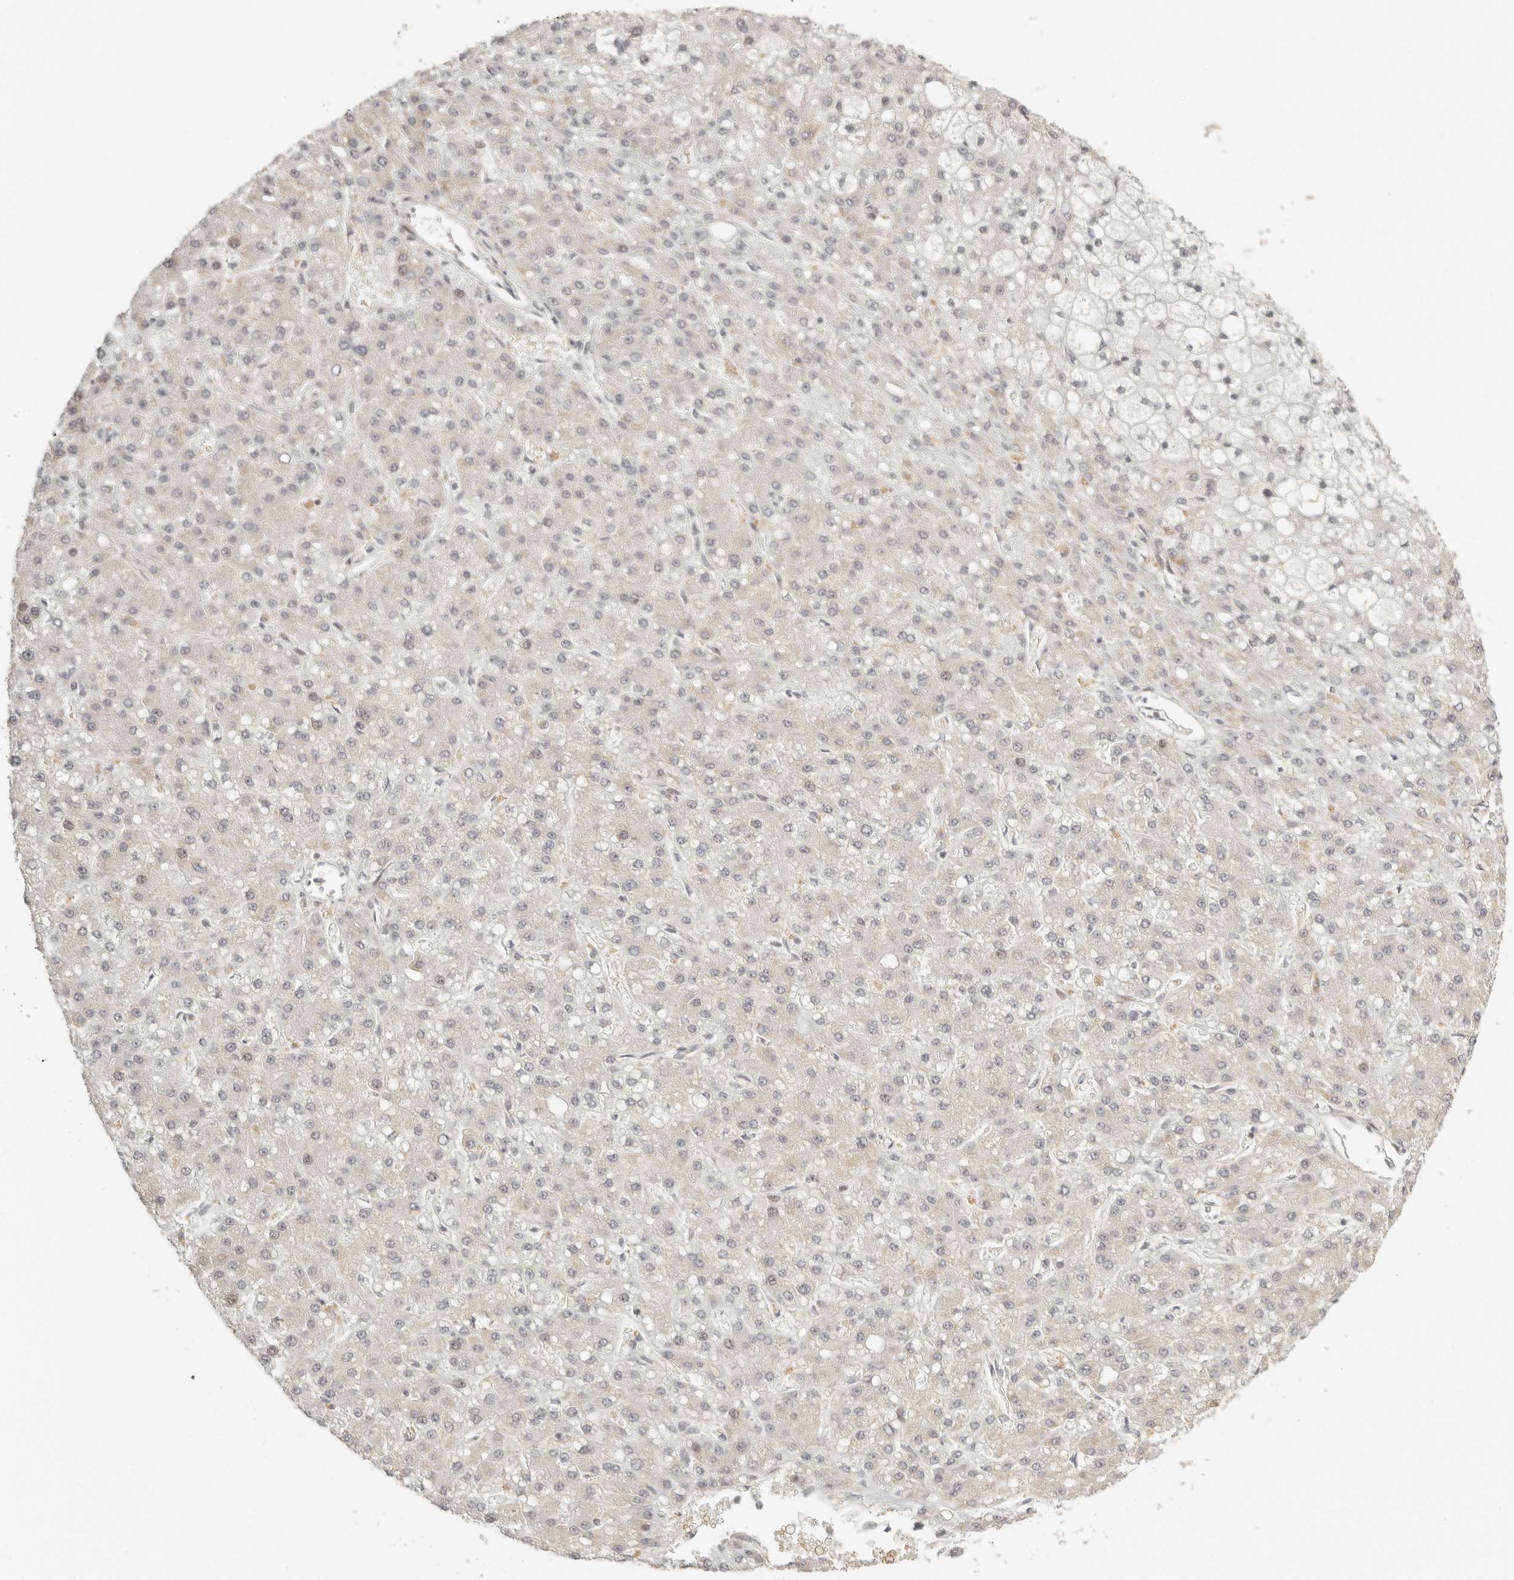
{"staining": {"intensity": "negative", "quantity": "none", "location": "none"}, "tissue": "liver cancer", "cell_type": "Tumor cells", "image_type": "cancer", "snomed": [{"axis": "morphology", "description": "Carcinoma, Hepatocellular, NOS"}, {"axis": "topography", "description": "Liver"}], "caption": "Immunohistochemical staining of liver hepatocellular carcinoma reveals no significant expression in tumor cells.", "gene": "GABPA", "patient": {"sex": "male", "age": 67}}